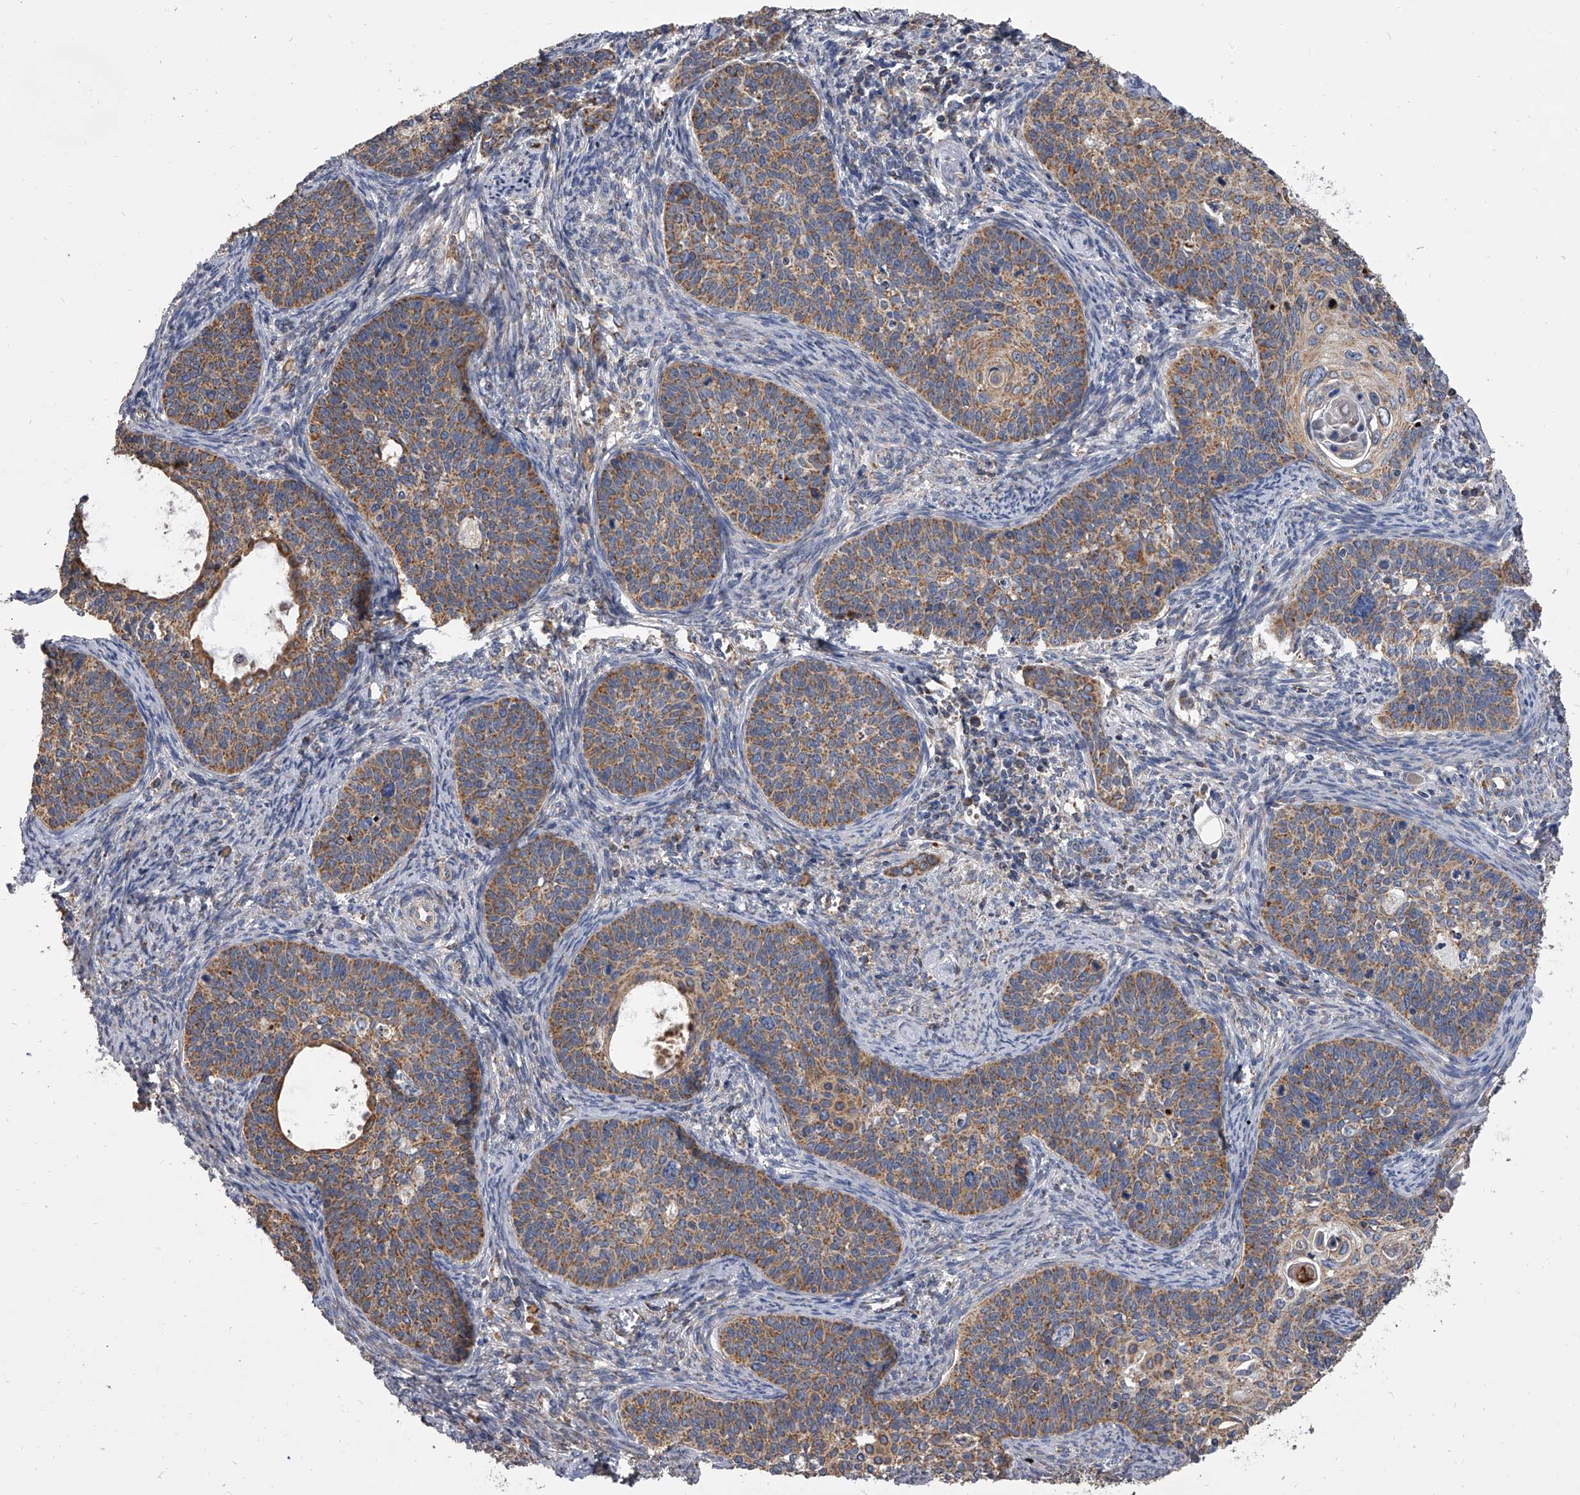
{"staining": {"intensity": "moderate", "quantity": ">75%", "location": "cytoplasmic/membranous"}, "tissue": "cervical cancer", "cell_type": "Tumor cells", "image_type": "cancer", "snomed": [{"axis": "morphology", "description": "Squamous cell carcinoma, NOS"}, {"axis": "topography", "description": "Cervix"}], "caption": "Protein positivity by immunohistochemistry (IHC) shows moderate cytoplasmic/membranous expression in about >75% of tumor cells in cervical squamous cell carcinoma.", "gene": "MRPL28", "patient": {"sex": "female", "age": 33}}